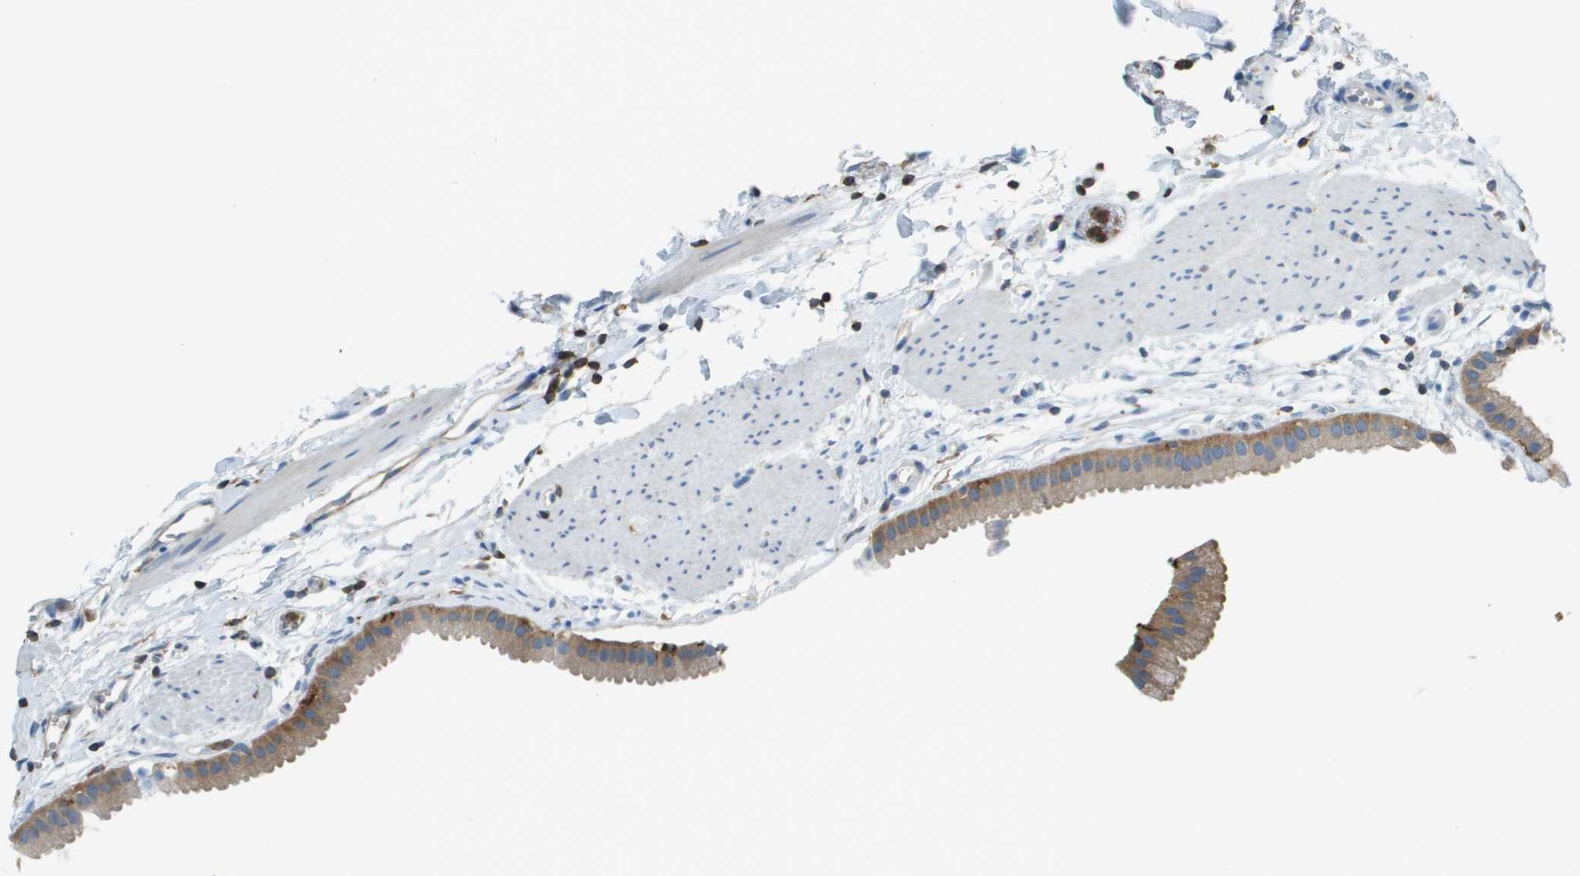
{"staining": {"intensity": "moderate", "quantity": "<25%", "location": "cytoplasmic/membranous"}, "tissue": "gallbladder", "cell_type": "Glandular cells", "image_type": "normal", "snomed": [{"axis": "morphology", "description": "Normal tissue, NOS"}, {"axis": "topography", "description": "Gallbladder"}], "caption": "A brown stain labels moderate cytoplasmic/membranous staining of a protein in glandular cells of benign gallbladder. (brown staining indicates protein expression, while blue staining denotes nuclei).", "gene": "APBB1IP", "patient": {"sex": "female", "age": 64}}